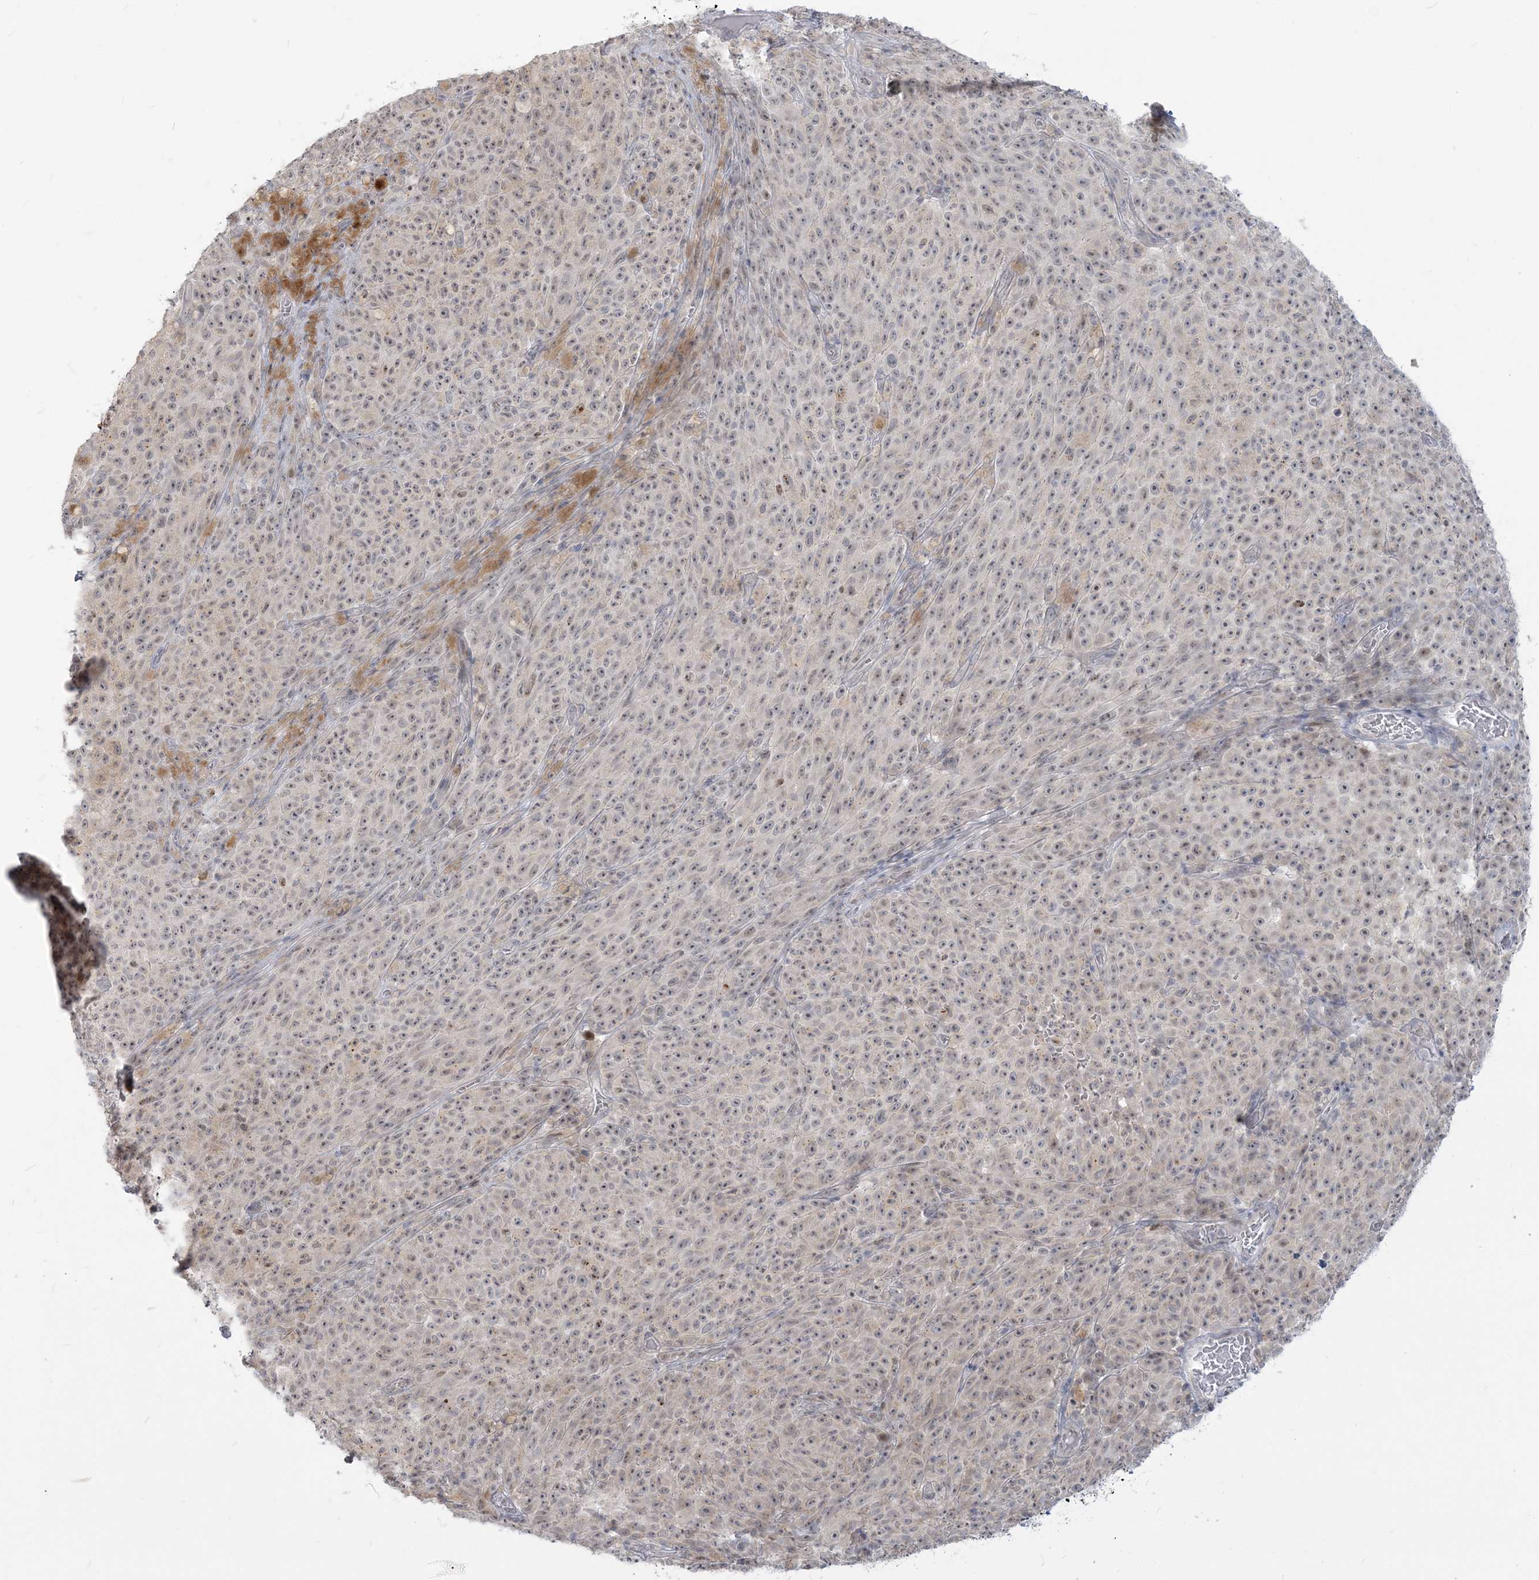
{"staining": {"intensity": "weak", "quantity": "25%-75%", "location": "nuclear"}, "tissue": "melanoma", "cell_type": "Tumor cells", "image_type": "cancer", "snomed": [{"axis": "morphology", "description": "Malignant melanoma, NOS"}, {"axis": "topography", "description": "Skin"}], "caption": "A high-resolution image shows IHC staining of malignant melanoma, which shows weak nuclear positivity in approximately 25%-75% of tumor cells.", "gene": "SDAD1", "patient": {"sex": "female", "age": 82}}